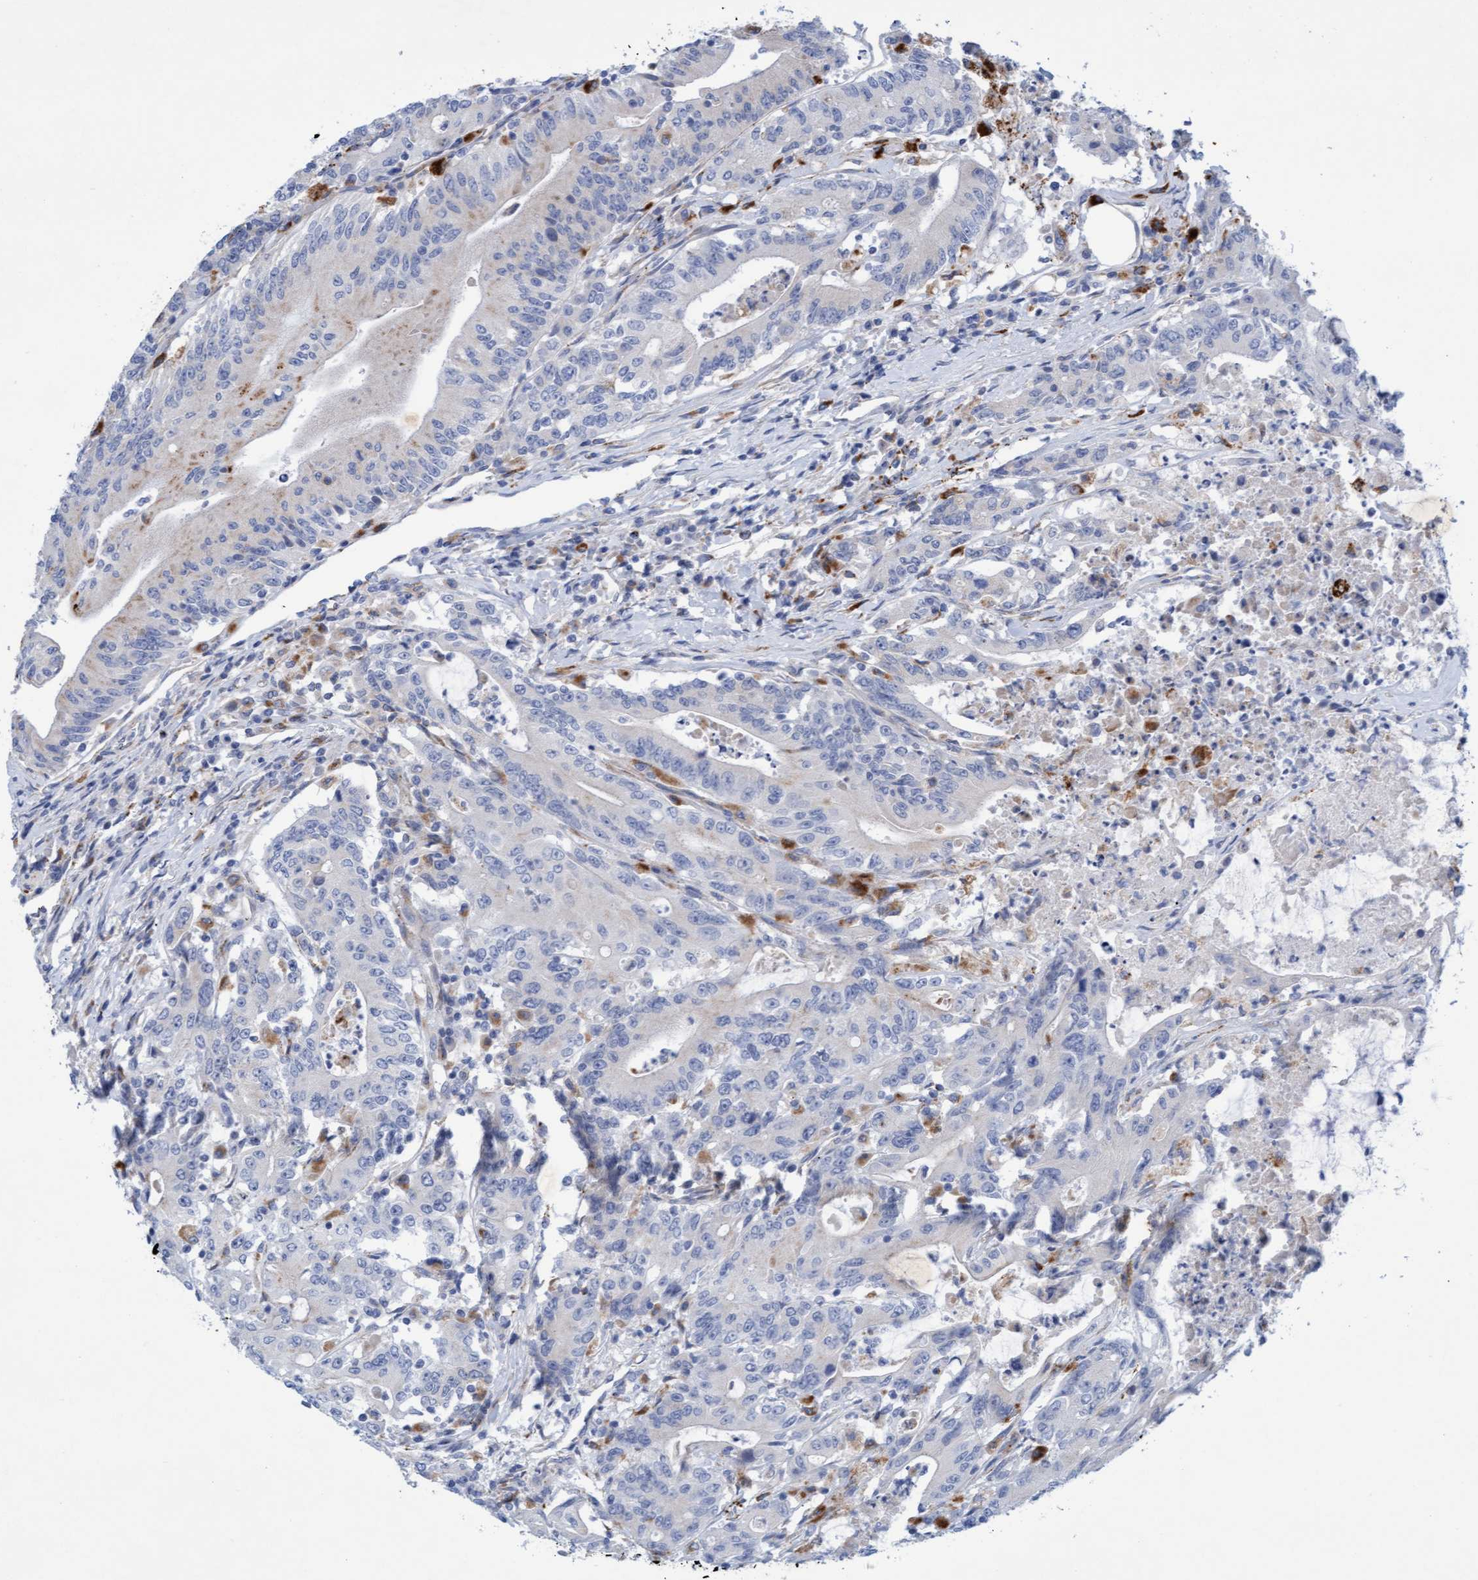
{"staining": {"intensity": "weak", "quantity": "<25%", "location": "cytoplasmic/membranous"}, "tissue": "colorectal cancer", "cell_type": "Tumor cells", "image_type": "cancer", "snomed": [{"axis": "morphology", "description": "Adenocarcinoma, NOS"}, {"axis": "topography", "description": "Colon"}], "caption": "This is an immunohistochemistry (IHC) photomicrograph of human colorectal cancer (adenocarcinoma). There is no positivity in tumor cells.", "gene": "SGSH", "patient": {"sex": "female", "age": 77}}